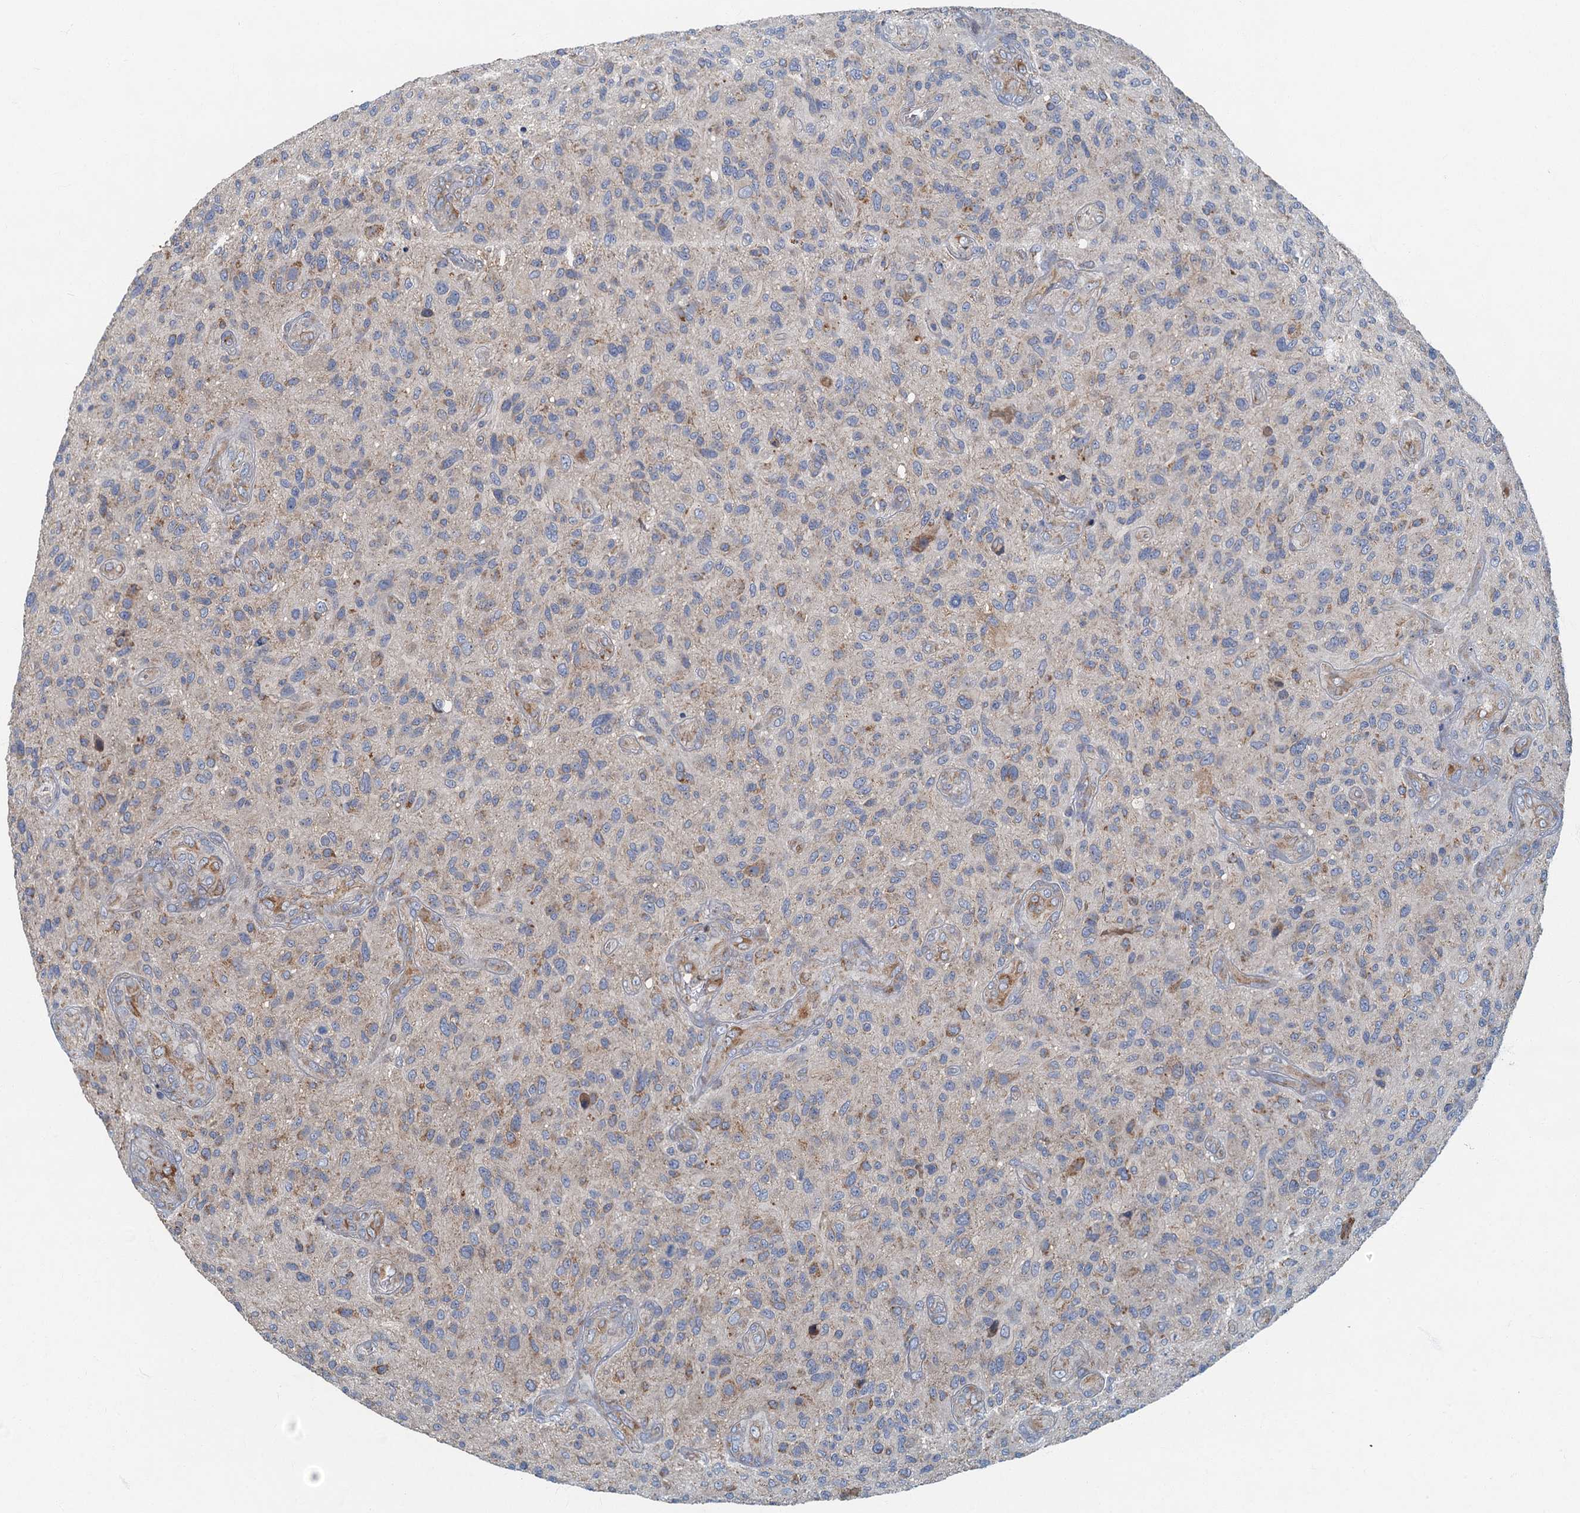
{"staining": {"intensity": "negative", "quantity": "none", "location": "none"}, "tissue": "glioma", "cell_type": "Tumor cells", "image_type": "cancer", "snomed": [{"axis": "morphology", "description": "Glioma, malignant, High grade"}, {"axis": "topography", "description": "Brain"}], "caption": "This is a image of immunohistochemistry (IHC) staining of high-grade glioma (malignant), which shows no expression in tumor cells. (Brightfield microscopy of DAB (3,3'-diaminobenzidine) immunohistochemistry (IHC) at high magnification).", "gene": "SPDYC", "patient": {"sex": "male", "age": 47}}